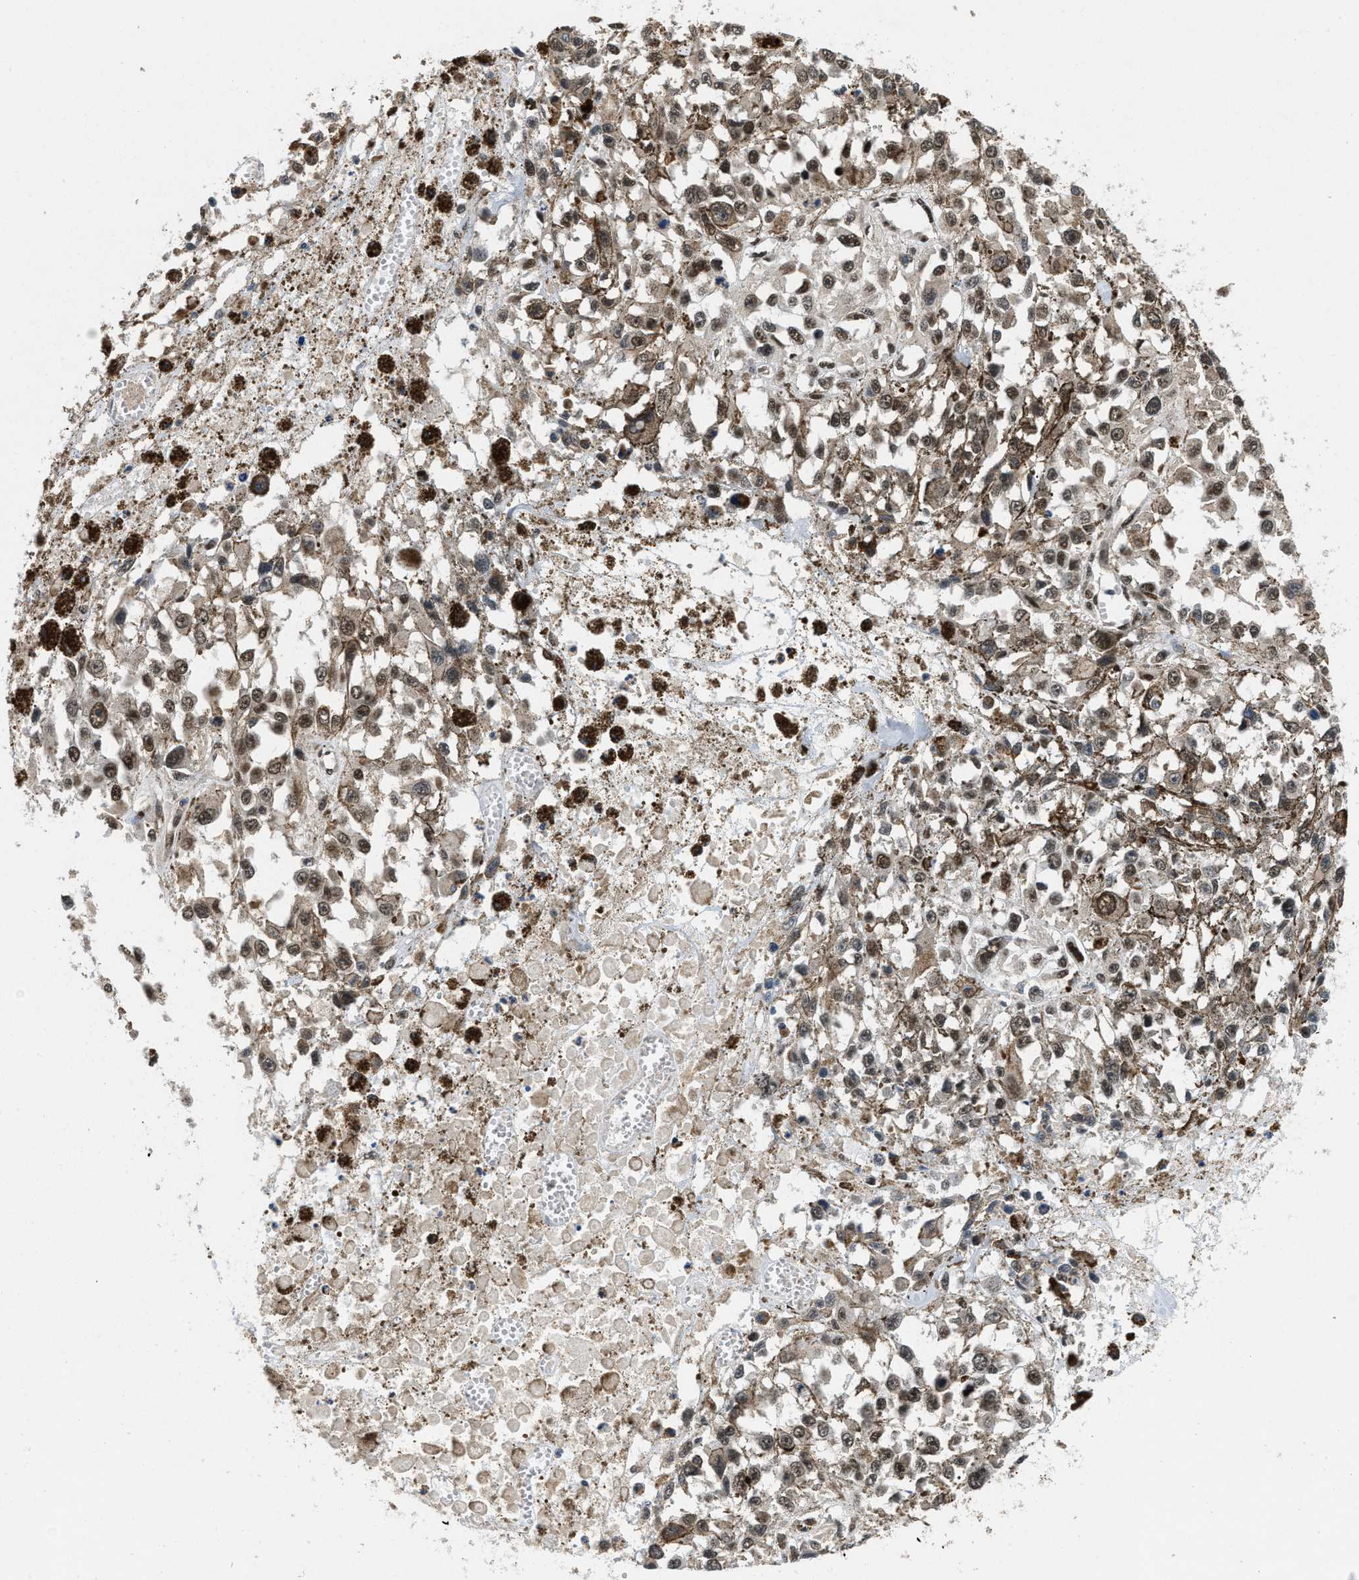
{"staining": {"intensity": "weak", "quantity": "<25%", "location": "cytoplasmic/membranous,nuclear"}, "tissue": "melanoma", "cell_type": "Tumor cells", "image_type": "cancer", "snomed": [{"axis": "morphology", "description": "Malignant melanoma, Metastatic site"}, {"axis": "topography", "description": "Lymph node"}], "caption": "DAB (3,3'-diaminobenzidine) immunohistochemical staining of malignant melanoma (metastatic site) demonstrates no significant staining in tumor cells.", "gene": "ATF7IP", "patient": {"sex": "male", "age": 59}}